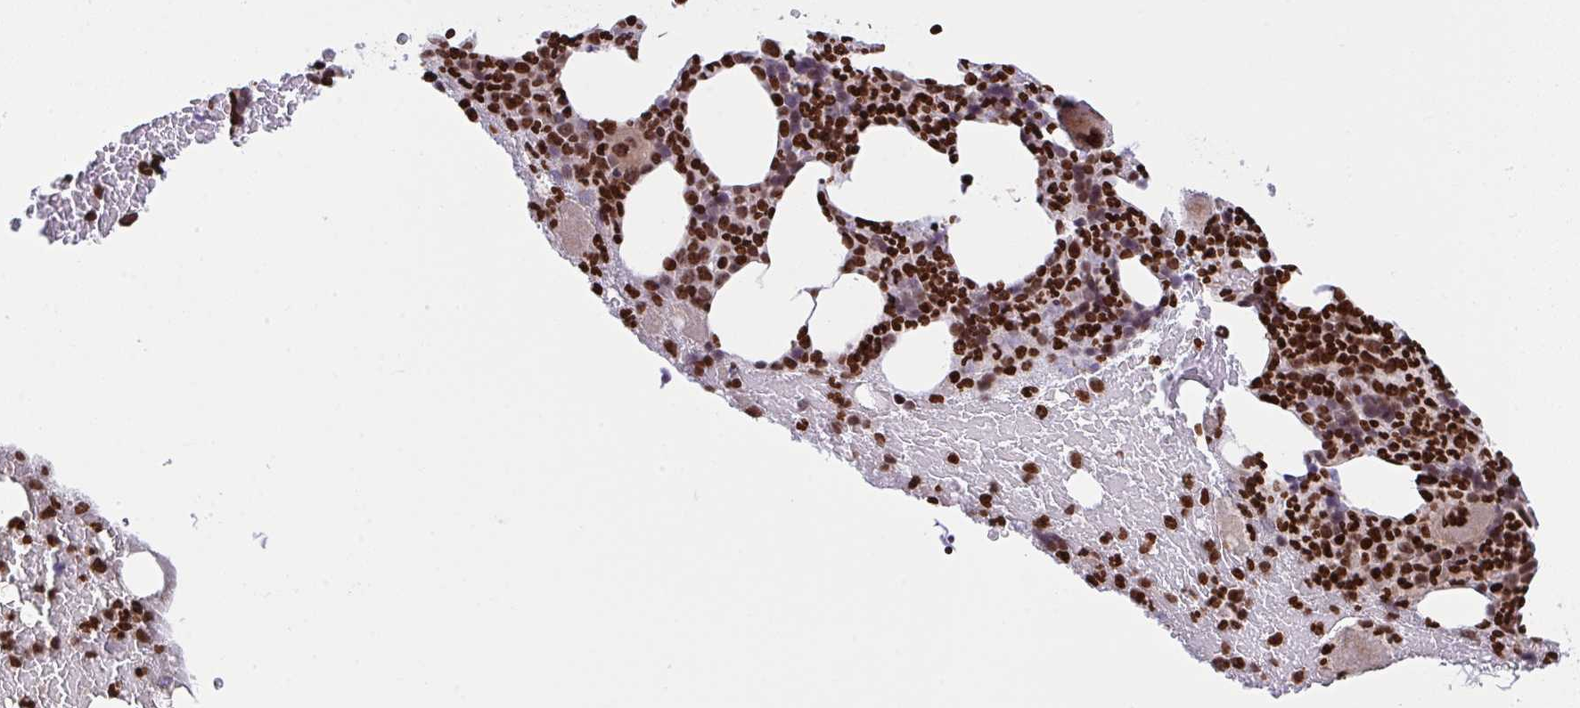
{"staining": {"intensity": "strong", "quantity": ">75%", "location": "nuclear"}, "tissue": "bone marrow", "cell_type": "Hematopoietic cells", "image_type": "normal", "snomed": [{"axis": "morphology", "description": "Normal tissue, NOS"}, {"axis": "topography", "description": "Bone marrow"}], "caption": "Bone marrow stained with a brown dye shows strong nuclear positive staining in about >75% of hematopoietic cells.", "gene": "RAPGEF5", "patient": {"sex": "female", "age": 59}}